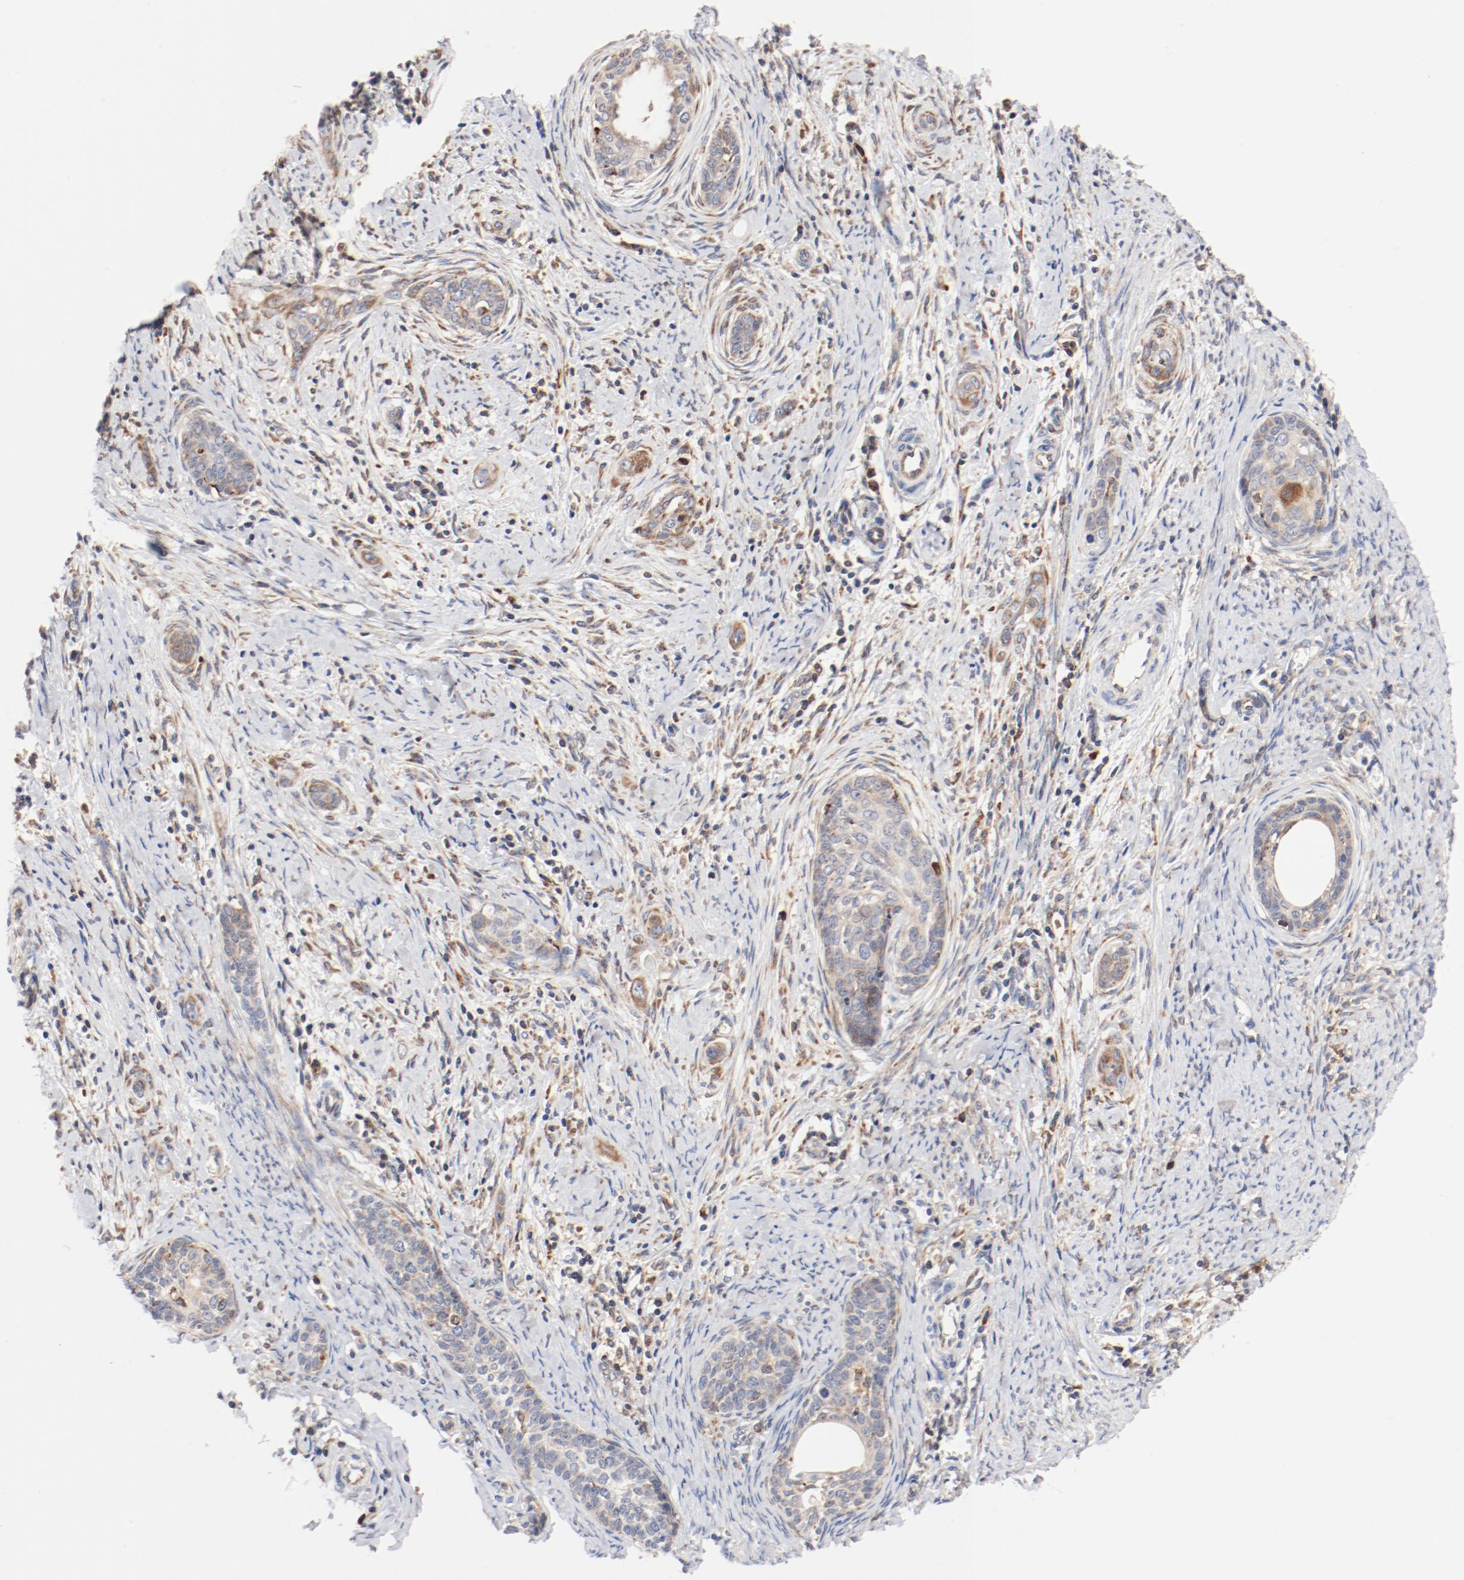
{"staining": {"intensity": "moderate", "quantity": "25%-75%", "location": "cytoplasmic/membranous"}, "tissue": "cervical cancer", "cell_type": "Tumor cells", "image_type": "cancer", "snomed": [{"axis": "morphology", "description": "Squamous cell carcinoma, NOS"}, {"axis": "topography", "description": "Cervix"}], "caption": "Moderate cytoplasmic/membranous expression is seen in approximately 25%-75% of tumor cells in squamous cell carcinoma (cervical).", "gene": "PDPK1", "patient": {"sex": "female", "age": 33}}